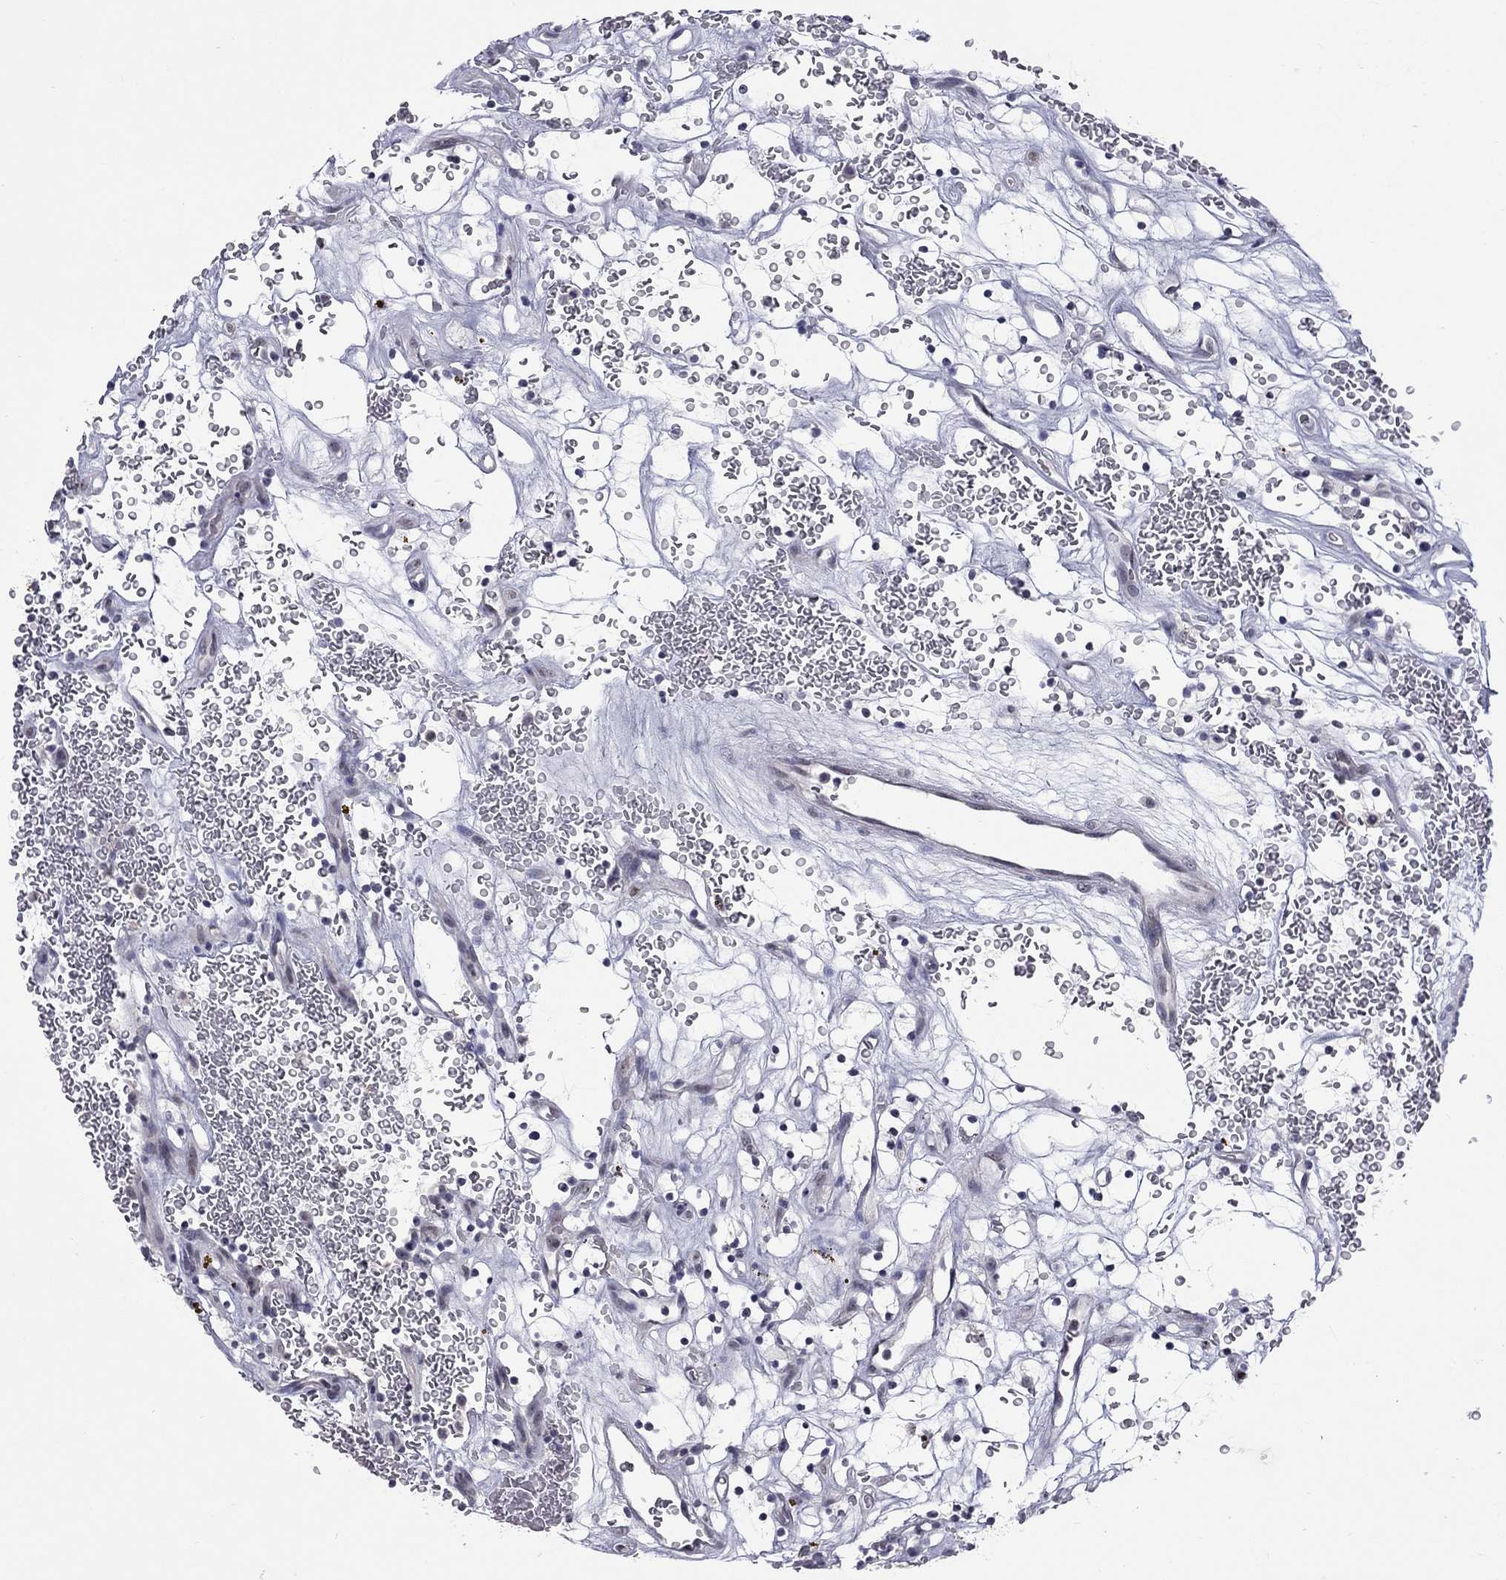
{"staining": {"intensity": "negative", "quantity": "none", "location": "none"}, "tissue": "renal cancer", "cell_type": "Tumor cells", "image_type": "cancer", "snomed": [{"axis": "morphology", "description": "Adenocarcinoma, NOS"}, {"axis": "topography", "description": "Kidney"}], "caption": "DAB (3,3'-diaminobenzidine) immunohistochemical staining of renal cancer (adenocarcinoma) displays no significant staining in tumor cells.", "gene": "SHOC2", "patient": {"sex": "female", "age": 64}}